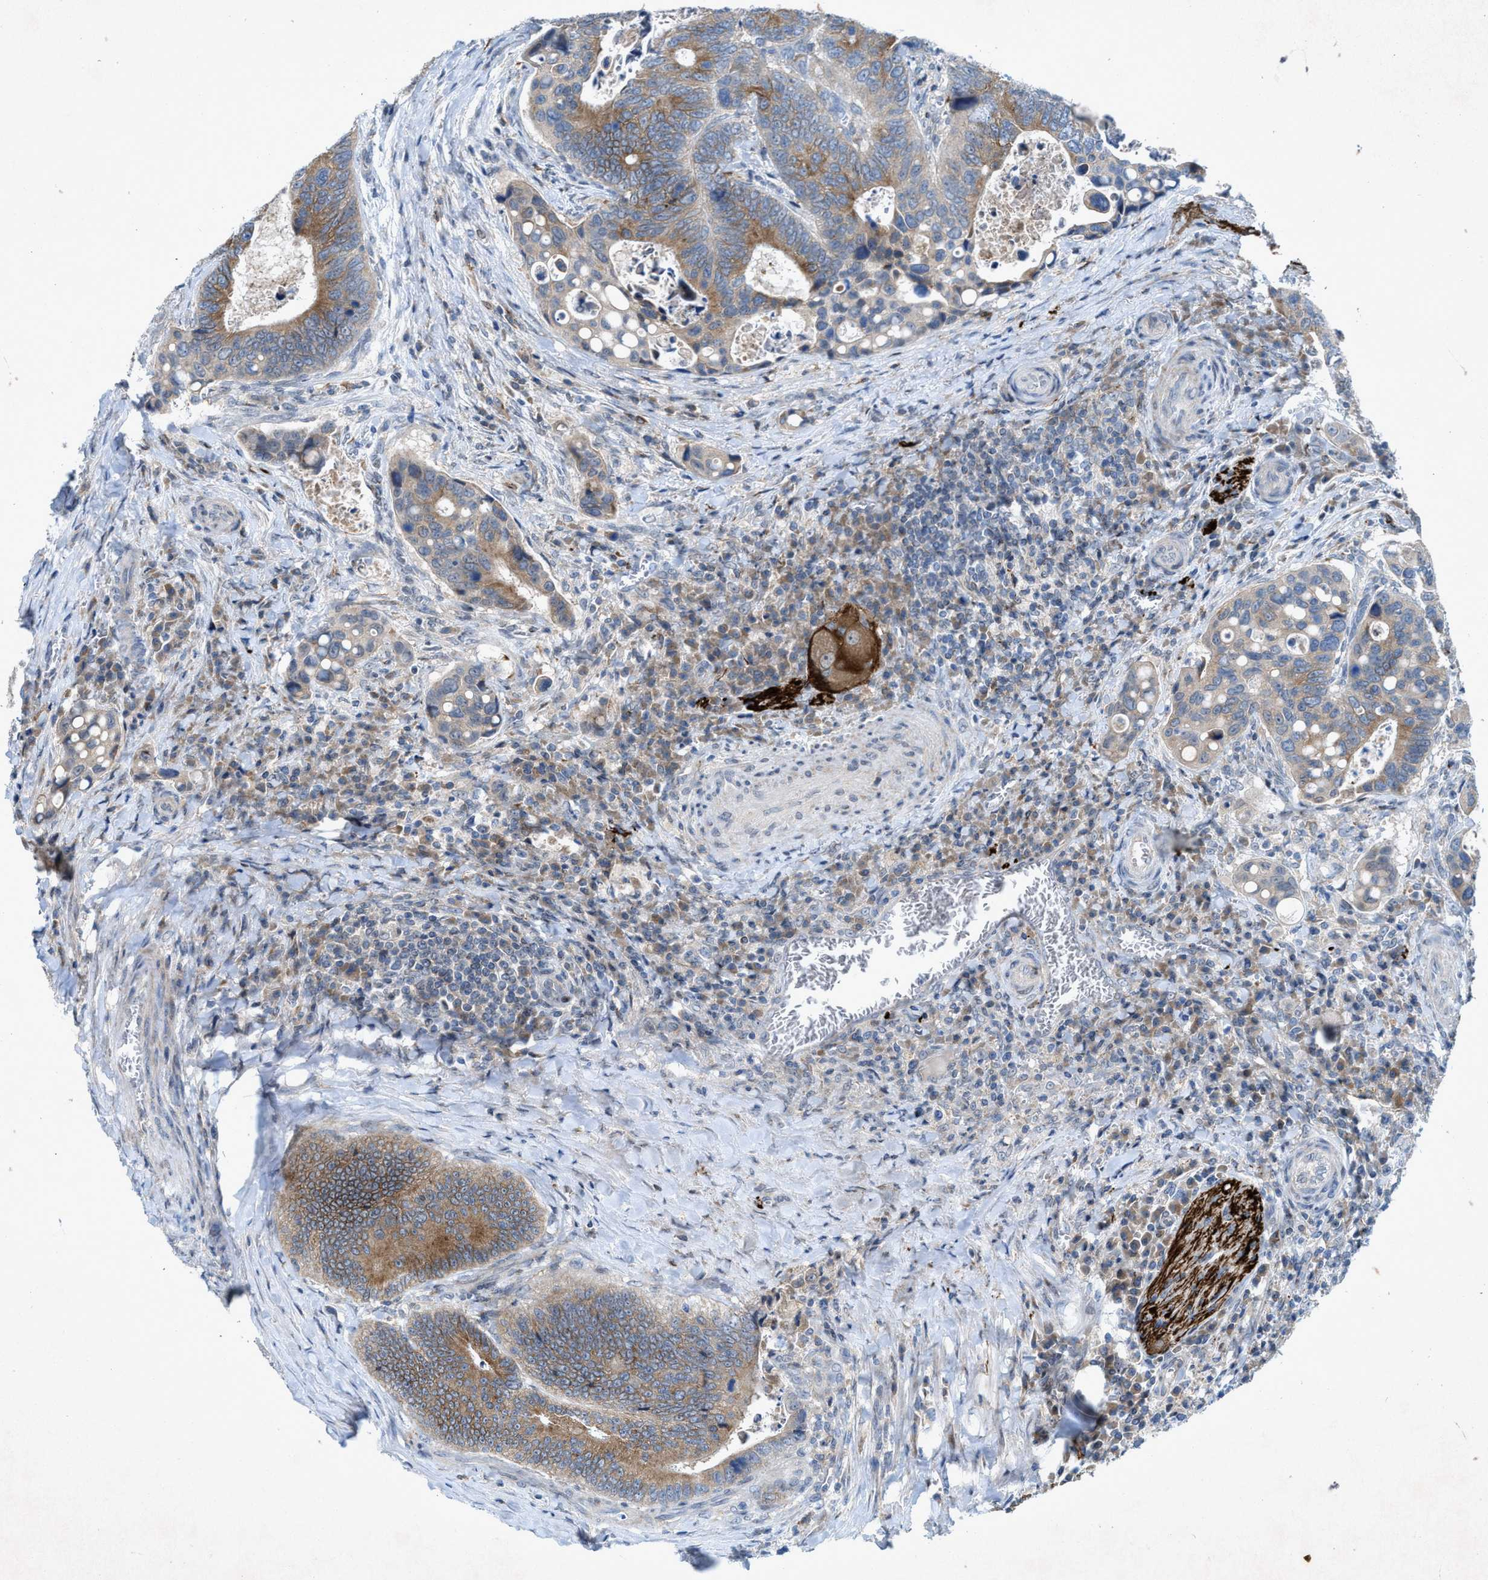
{"staining": {"intensity": "moderate", "quantity": ">75%", "location": "cytoplasmic/membranous"}, "tissue": "colorectal cancer", "cell_type": "Tumor cells", "image_type": "cancer", "snomed": [{"axis": "morphology", "description": "Inflammation, NOS"}, {"axis": "morphology", "description": "Adenocarcinoma, NOS"}, {"axis": "topography", "description": "Colon"}], "caption": "Immunohistochemical staining of human colorectal cancer shows moderate cytoplasmic/membranous protein staining in approximately >75% of tumor cells.", "gene": "URGCP", "patient": {"sex": "male", "age": 72}}